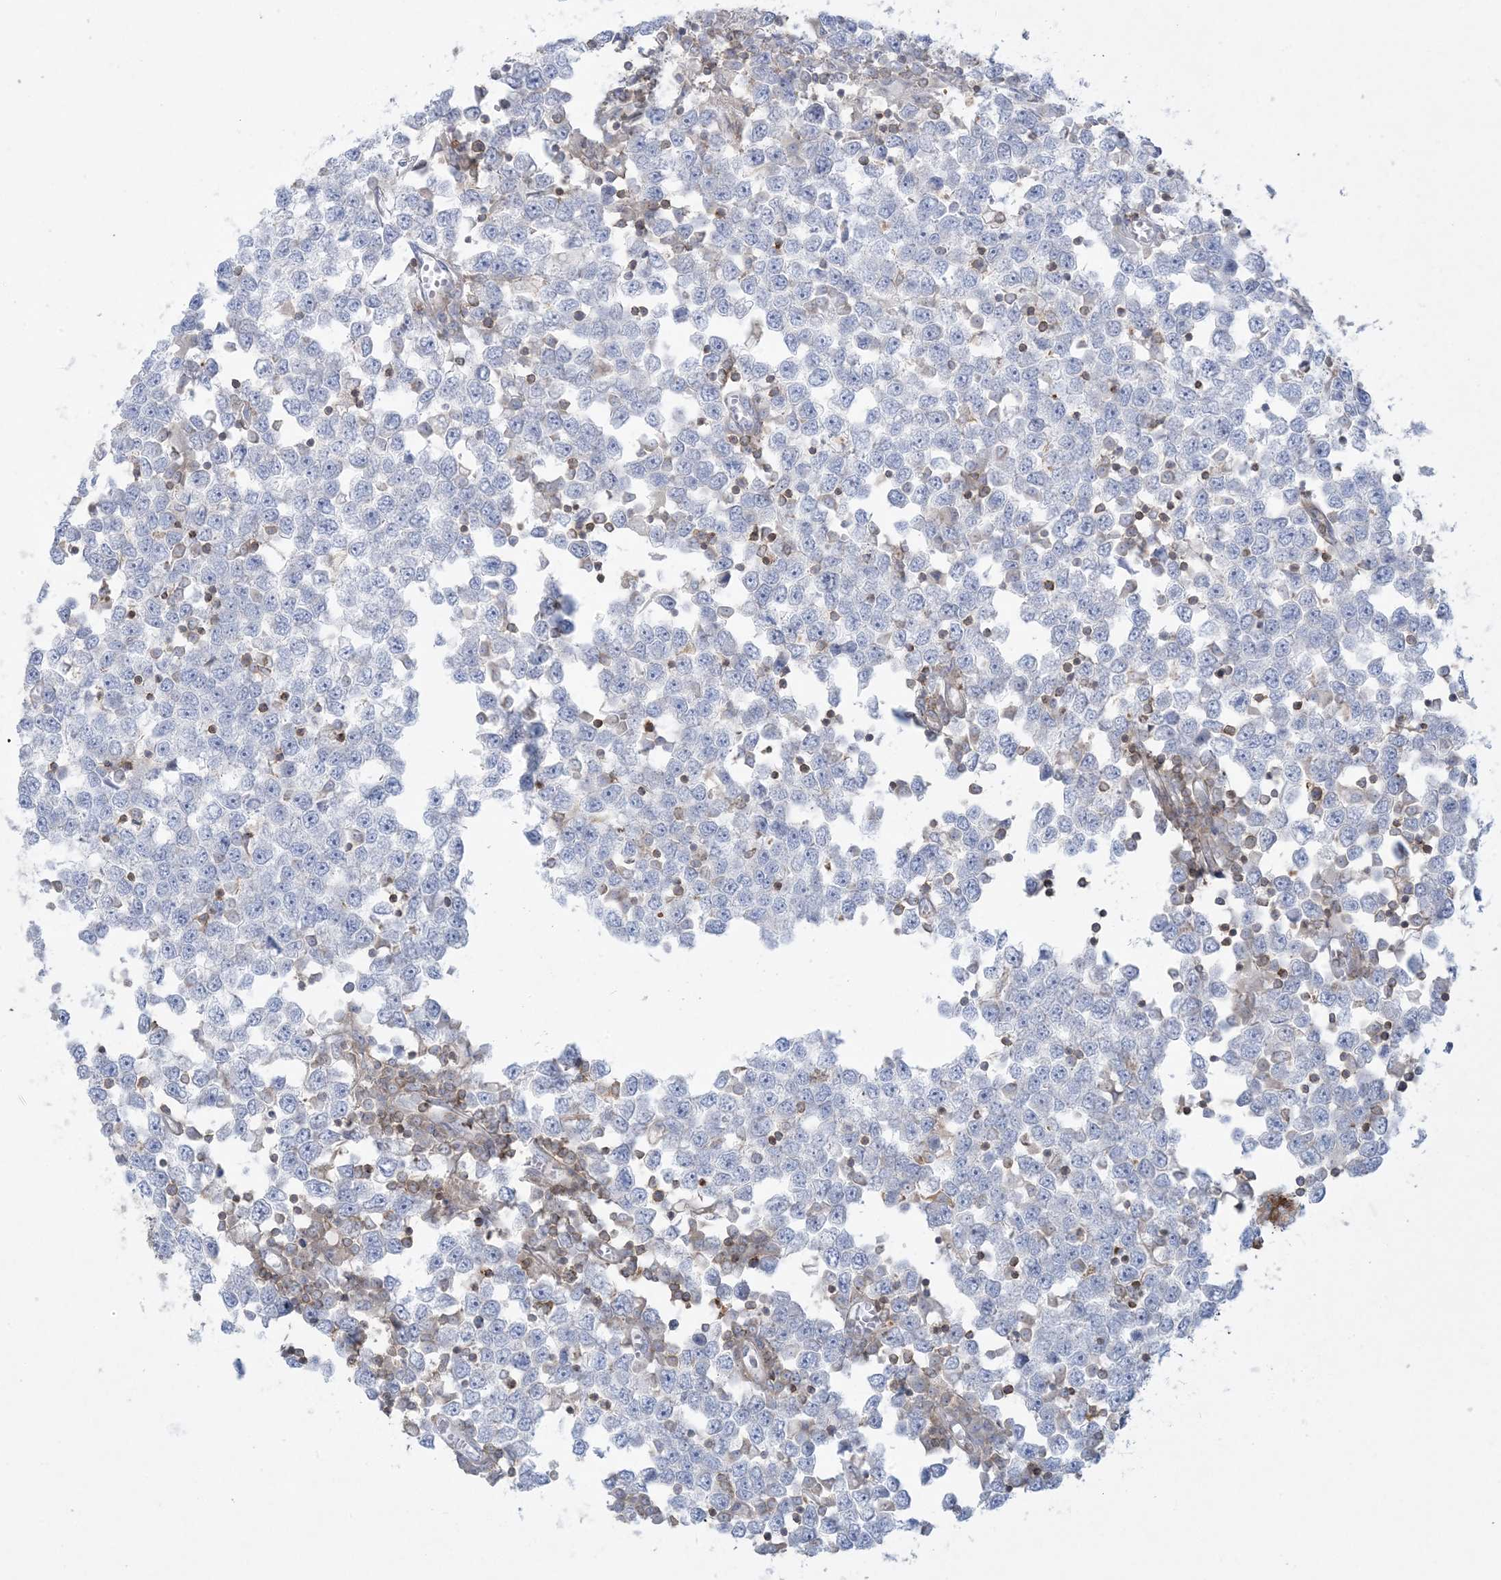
{"staining": {"intensity": "negative", "quantity": "none", "location": "none"}, "tissue": "testis cancer", "cell_type": "Tumor cells", "image_type": "cancer", "snomed": [{"axis": "morphology", "description": "Seminoma, NOS"}, {"axis": "topography", "description": "Testis"}], "caption": "Testis seminoma stained for a protein using immunohistochemistry demonstrates no expression tumor cells.", "gene": "ARHGAP30", "patient": {"sex": "male", "age": 65}}